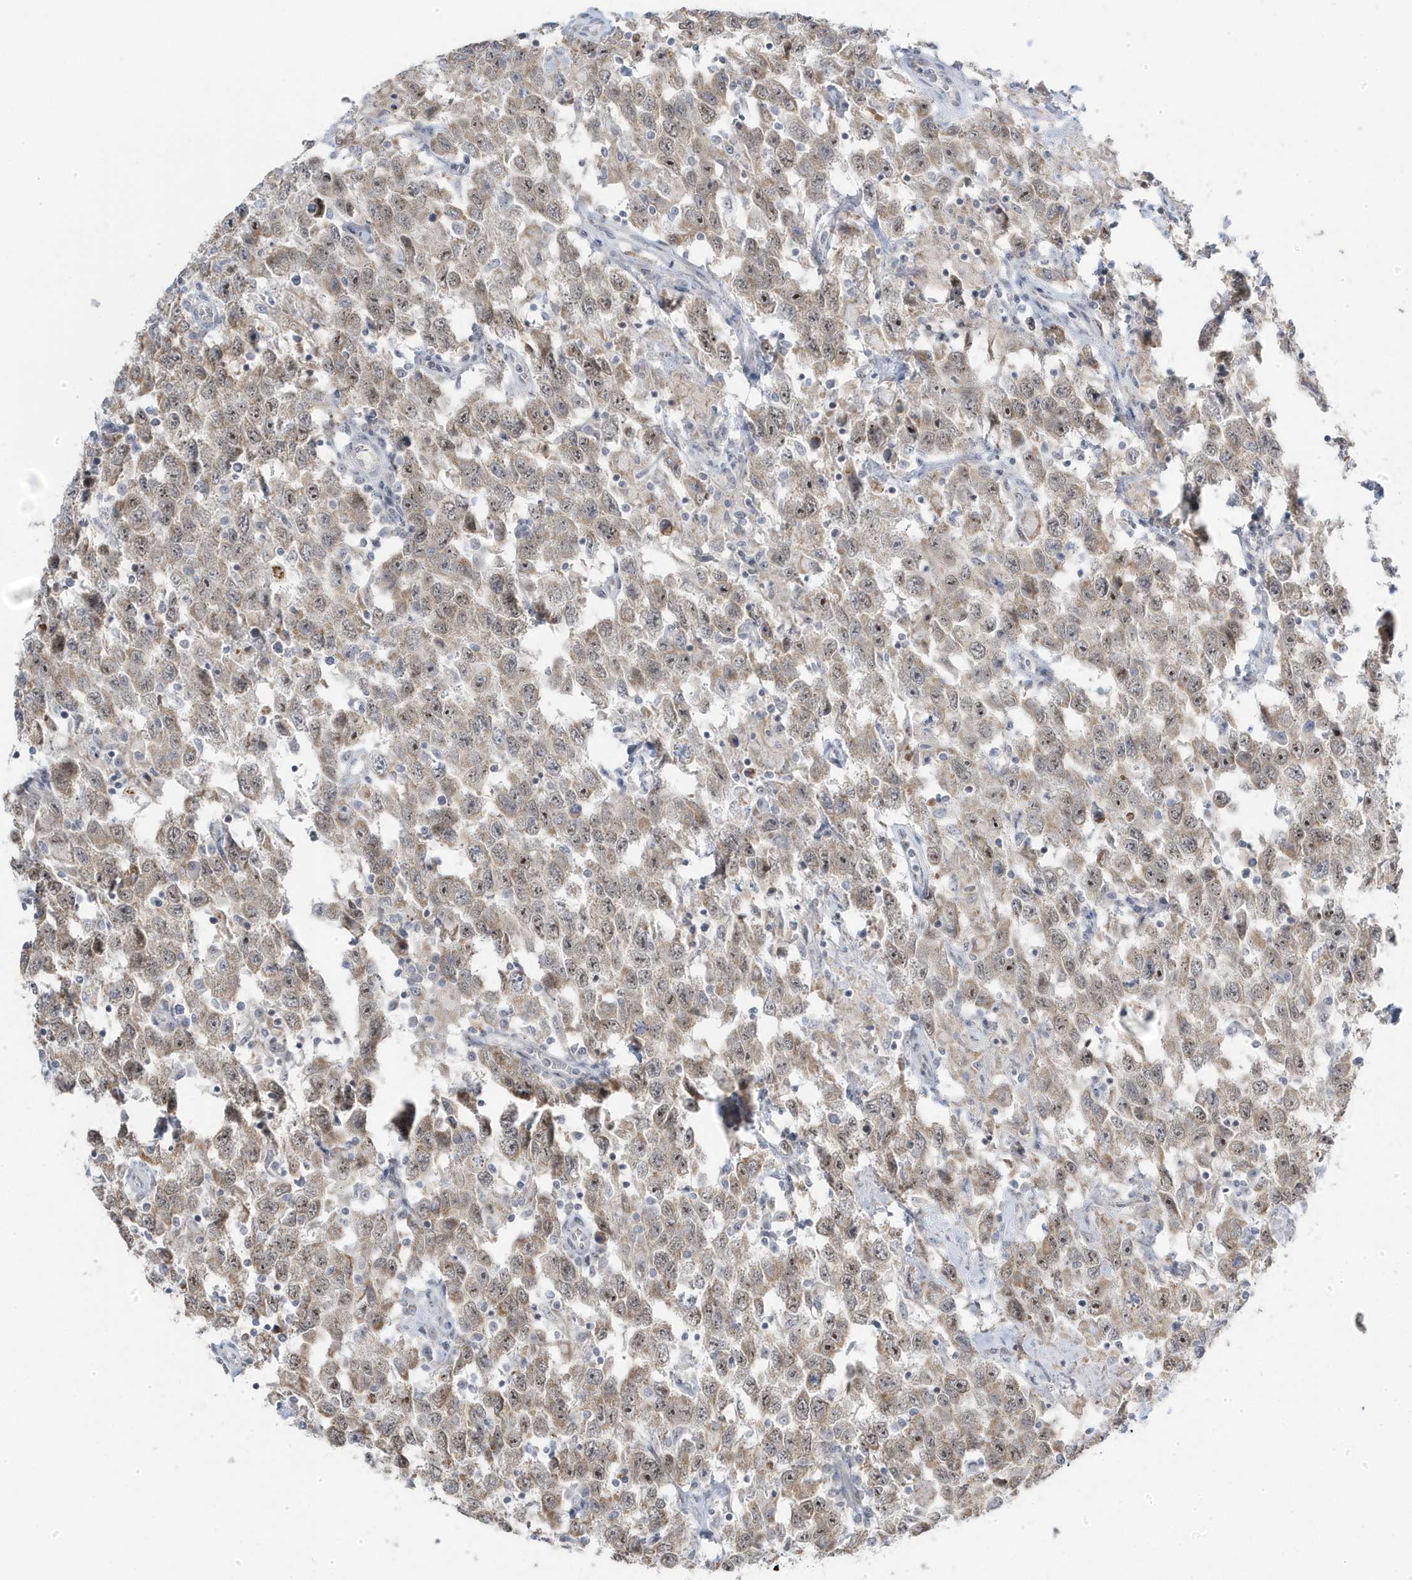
{"staining": {"intensity": "weak", "quantity": ">75%", "location": "cytoplasmic/membranous,nuclear"}, "tissue": "testis cancer", "cell_type": "Tumor cells", "image_type": "cancer", "snomed": [{"axis": "morphology", "description": "Seminoma, NOS"}, {"axis": "topography", "description": "Testis"}], "caption": "Approximately >75% of tumor cells in human testis seminoma display weak cytoplasmic/membranous and nuclear protein staining as visualized by brown immunohistochemical staining.", "gene": "TSEN15", "patient": {"sex": "male", "age": 41}}